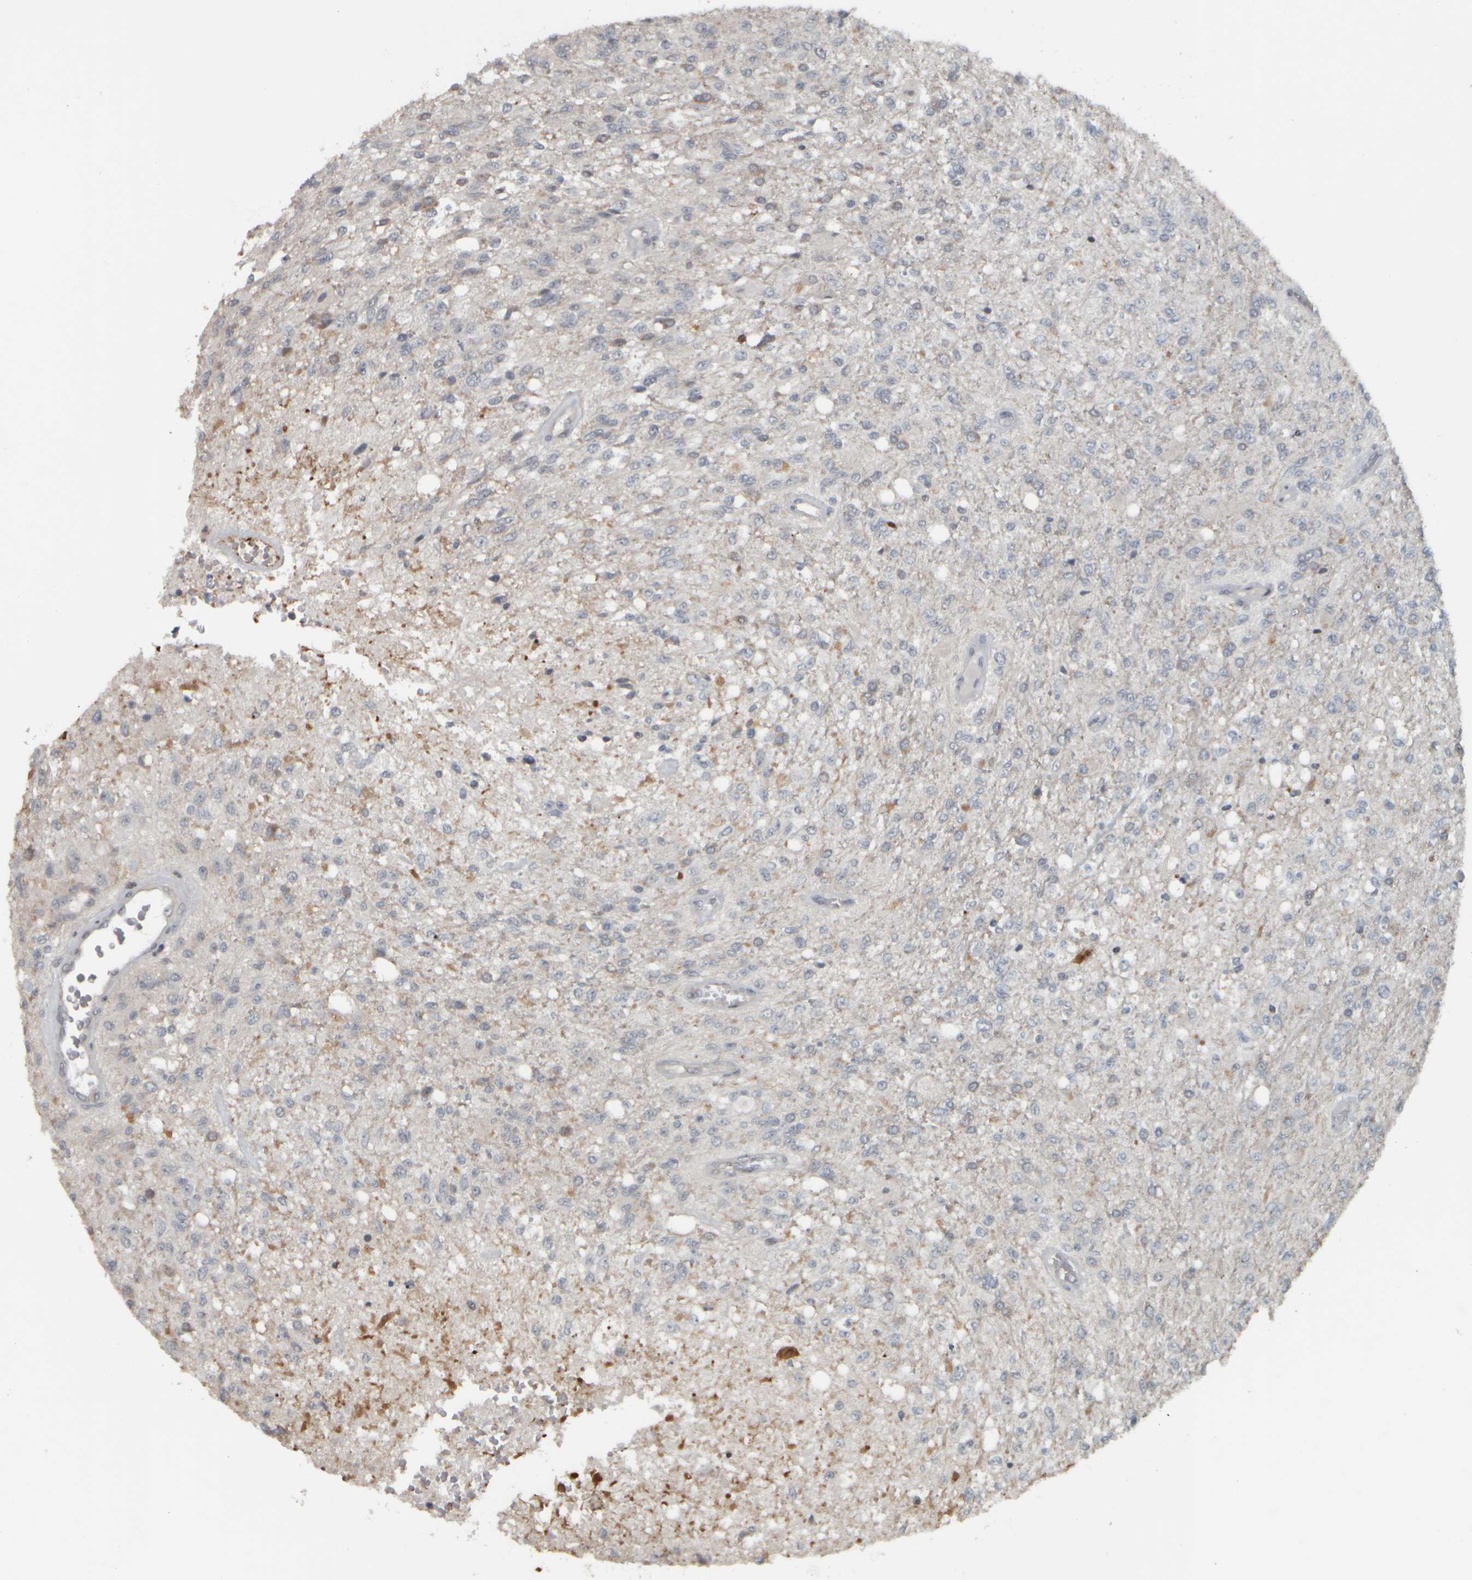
{"staining": {"intensity": "negative", "quantity": "none", "location": "none"}, "tissue": "glioma", "cell_type": "Tumor cells", "image_type": "cancer", "snomed": [{"axis": "morphology", "description": "Normal tissue, NOS"}, {"axis": "morphology", "description": "Glioma, malignant, High grade"}, {"axis": "topography", "description": "Cerebral cortex"}], "caption": "Tumor cells show no significant expression in malignant glioma (high-grade). (DAB (3,3'-diaminobenzidine) IHC with hematoxylin counter stain).", "gene": "NAPG", "patient": {"sex": "male", "age": 77}}